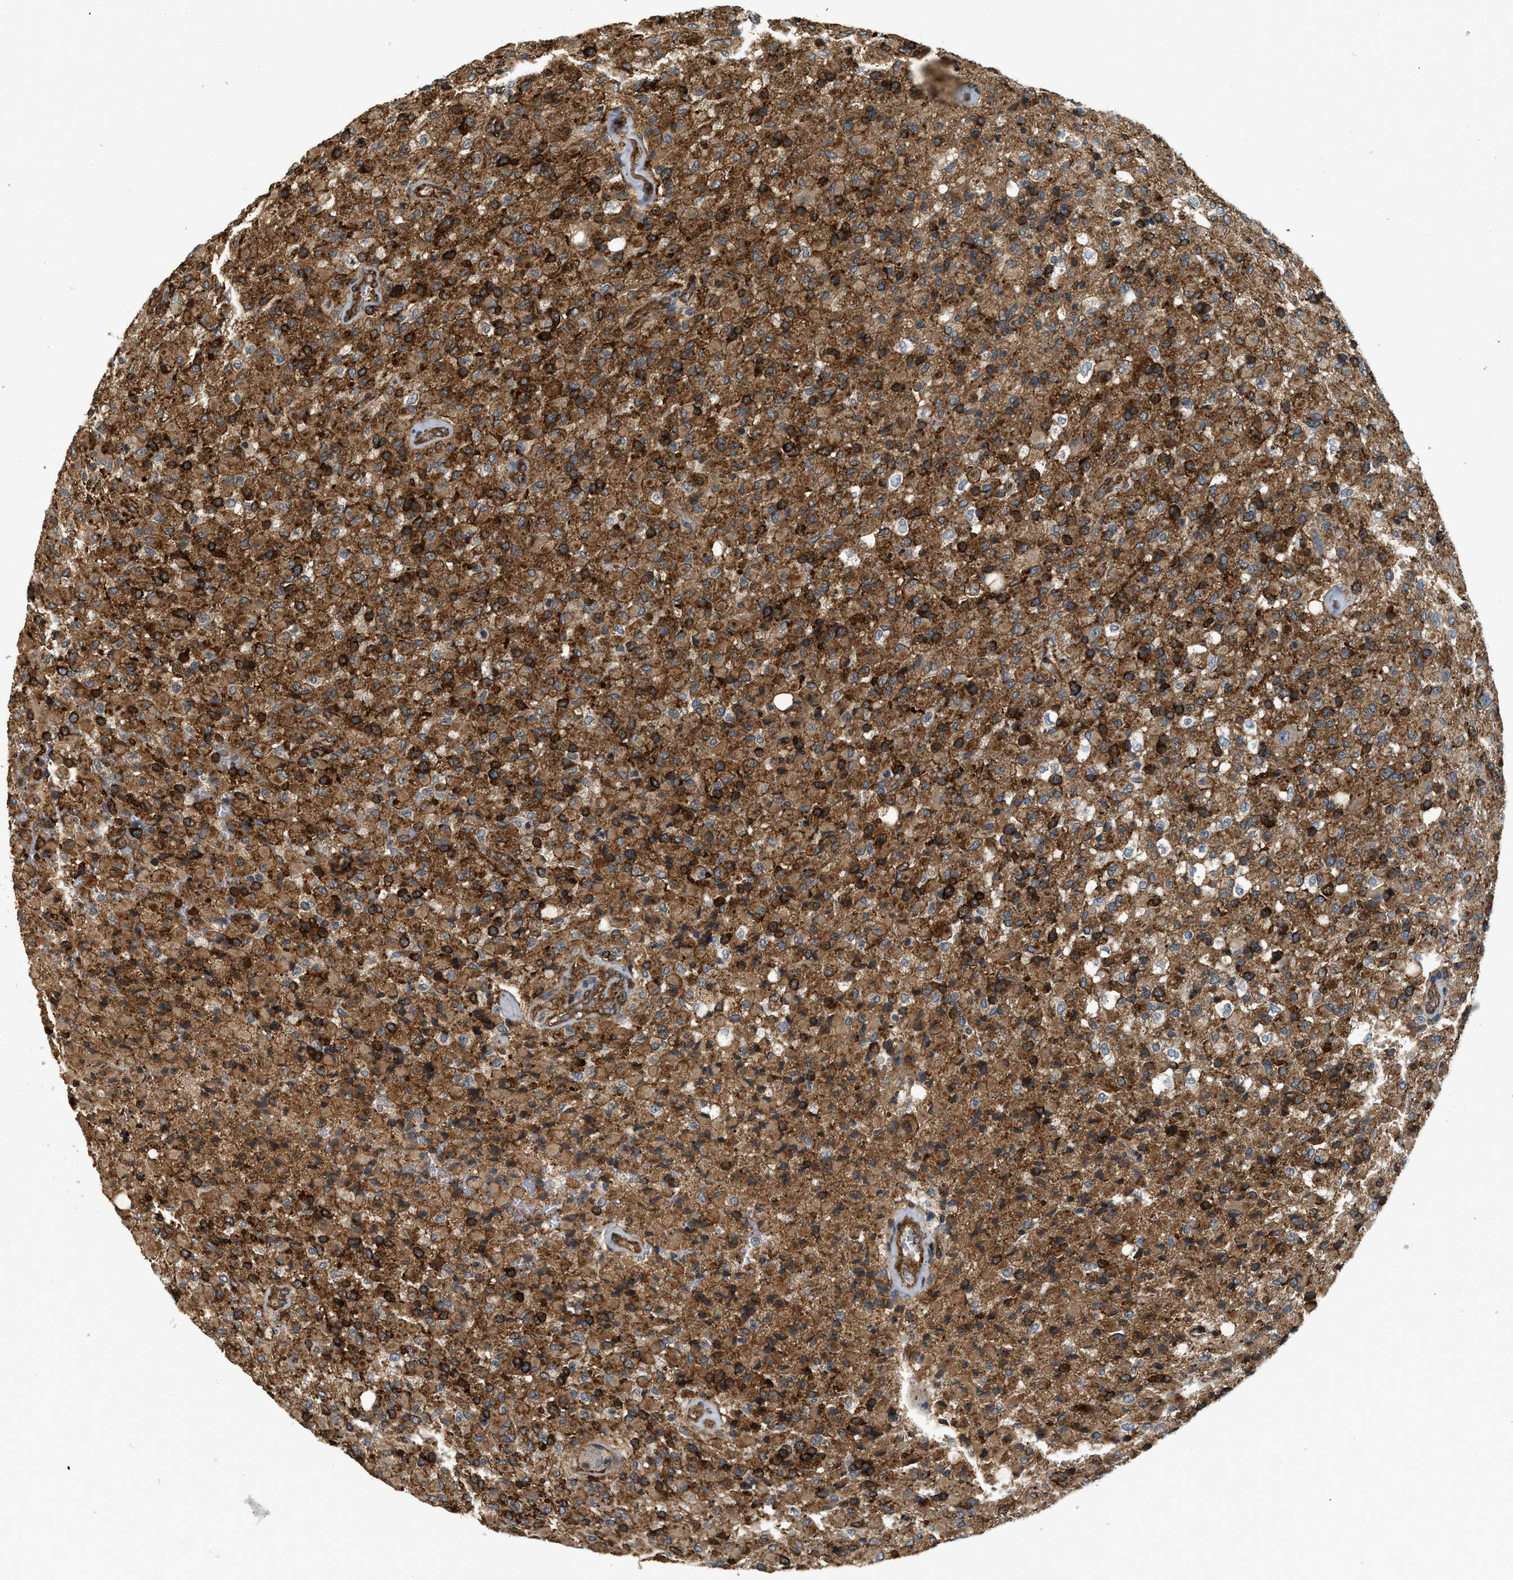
{"staining": {"intensity": "strong", "quantity": ">75%", "location": "cytoplasmic/membranous"}, "tissue": "glioma", "cell_type": "Tumor cells", "image_type": "cancer", "snomed": [{"axis": "morphology", "description": "Glioma, malignant, High grade"}, {"axis": "topography", "description": "Brain"}], "caption": "Immunohistochemistry photomicrograph of glioma stained for a protein (brown), which demonstrates high levels of strong cytoplasmic/membranous staining in approximately >75% of tumor cells.", "gene": "HIP1", "patient": {"sex": "male", "age": 71}}